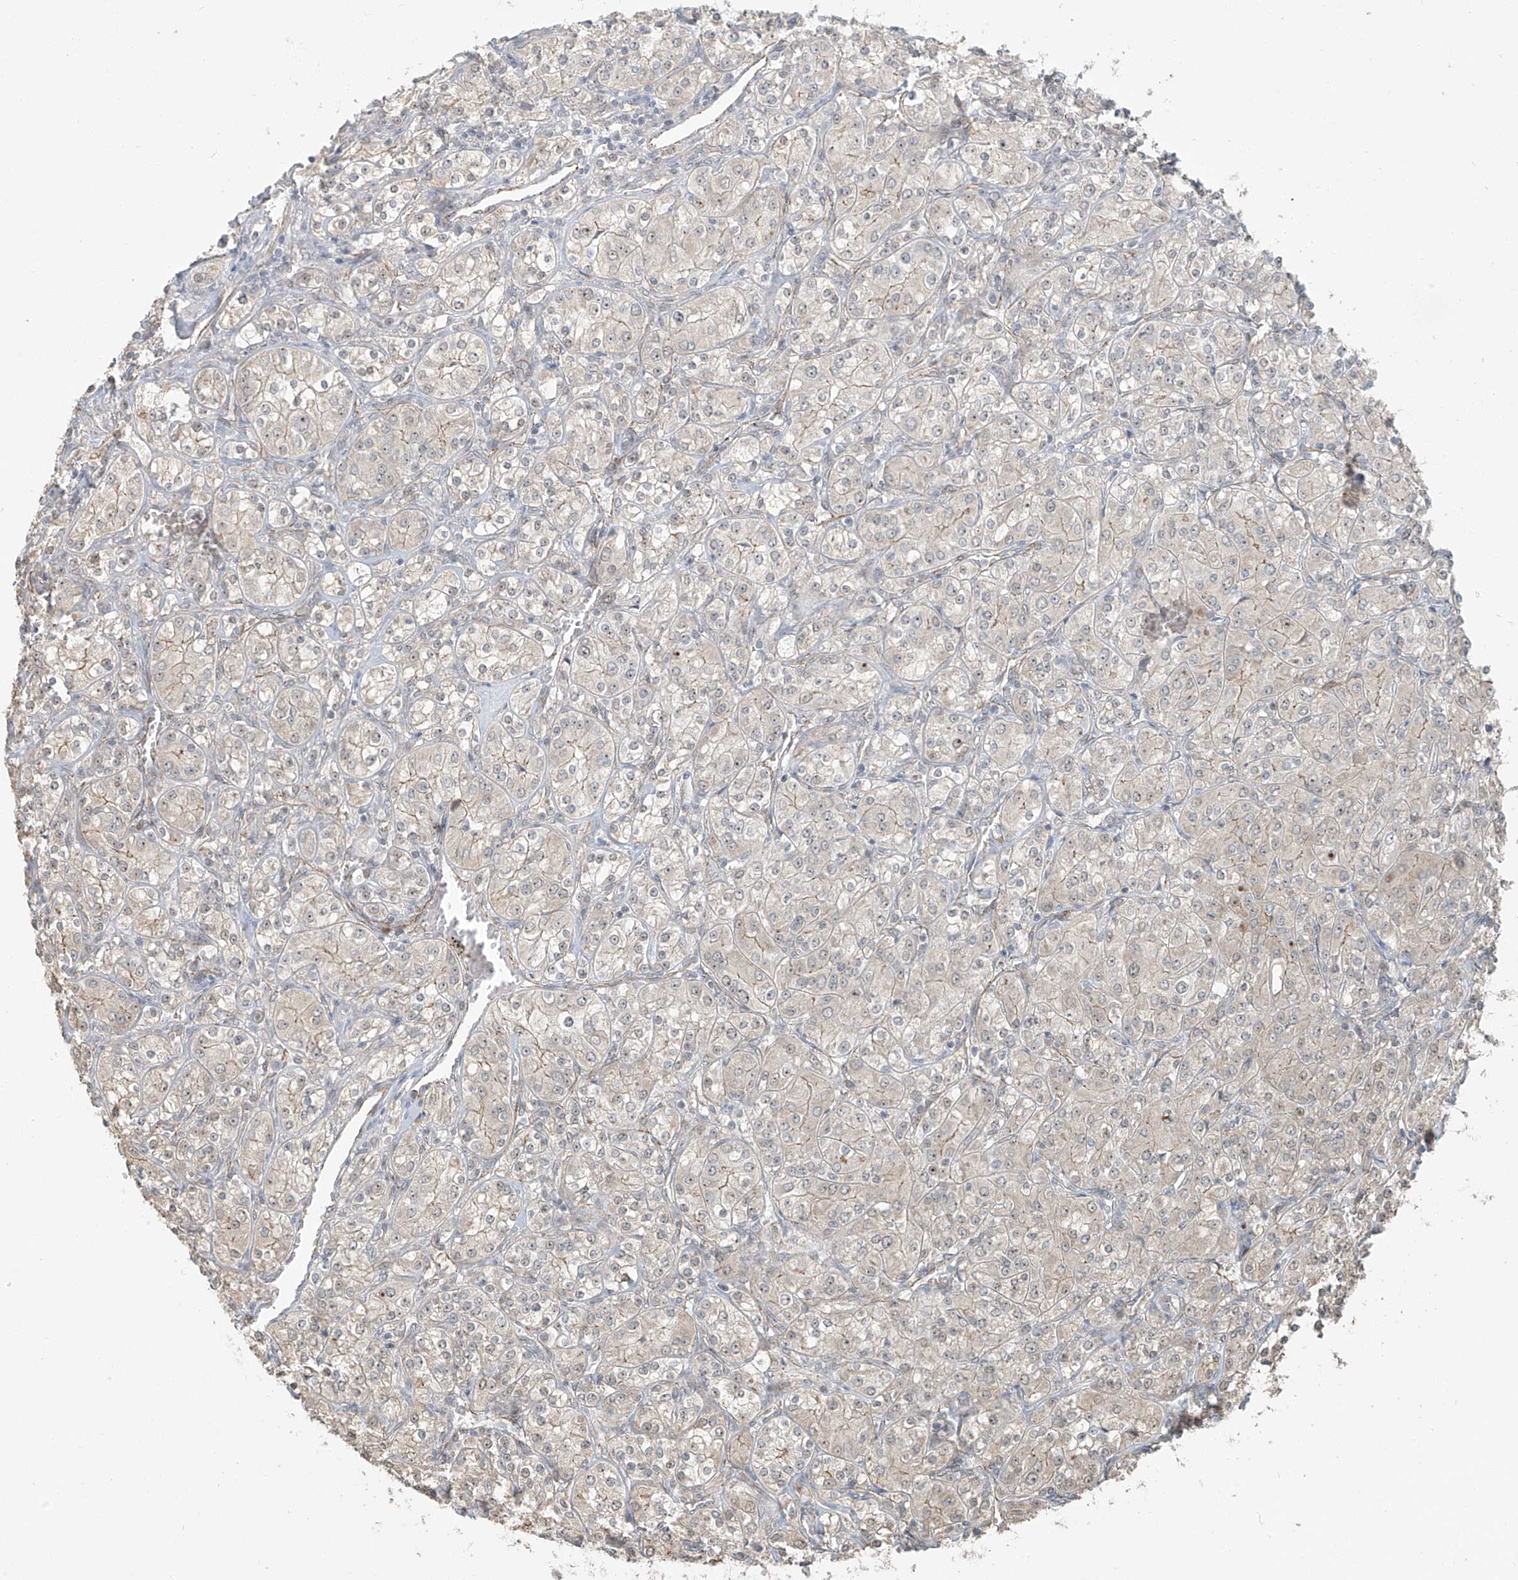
{"staining": {"intensity": "weak", "quantity": "25%-75%", "location": "cytoplasmic/membranous"}, "tissue": "renal cancer", "cell_type": "Tumor cells", "image_type": "cancer", "snomed": [{"axis": "morphology", "description": "Adenocarcinoma, NOS"}, {"axis": "topography", "description": "Kidney"}], "caption": "Immunohistochemical staining of human adenocarcinoma (renal) exhibits low levels of weak cytoplasmic/membranous expression in approximately 25%-75% of tumor cells. (brown staining indicates protein expression, while blue staining denotes nuclei).", "gene": "ZNF16", "patient": {"sex": "male", "age": 77}}